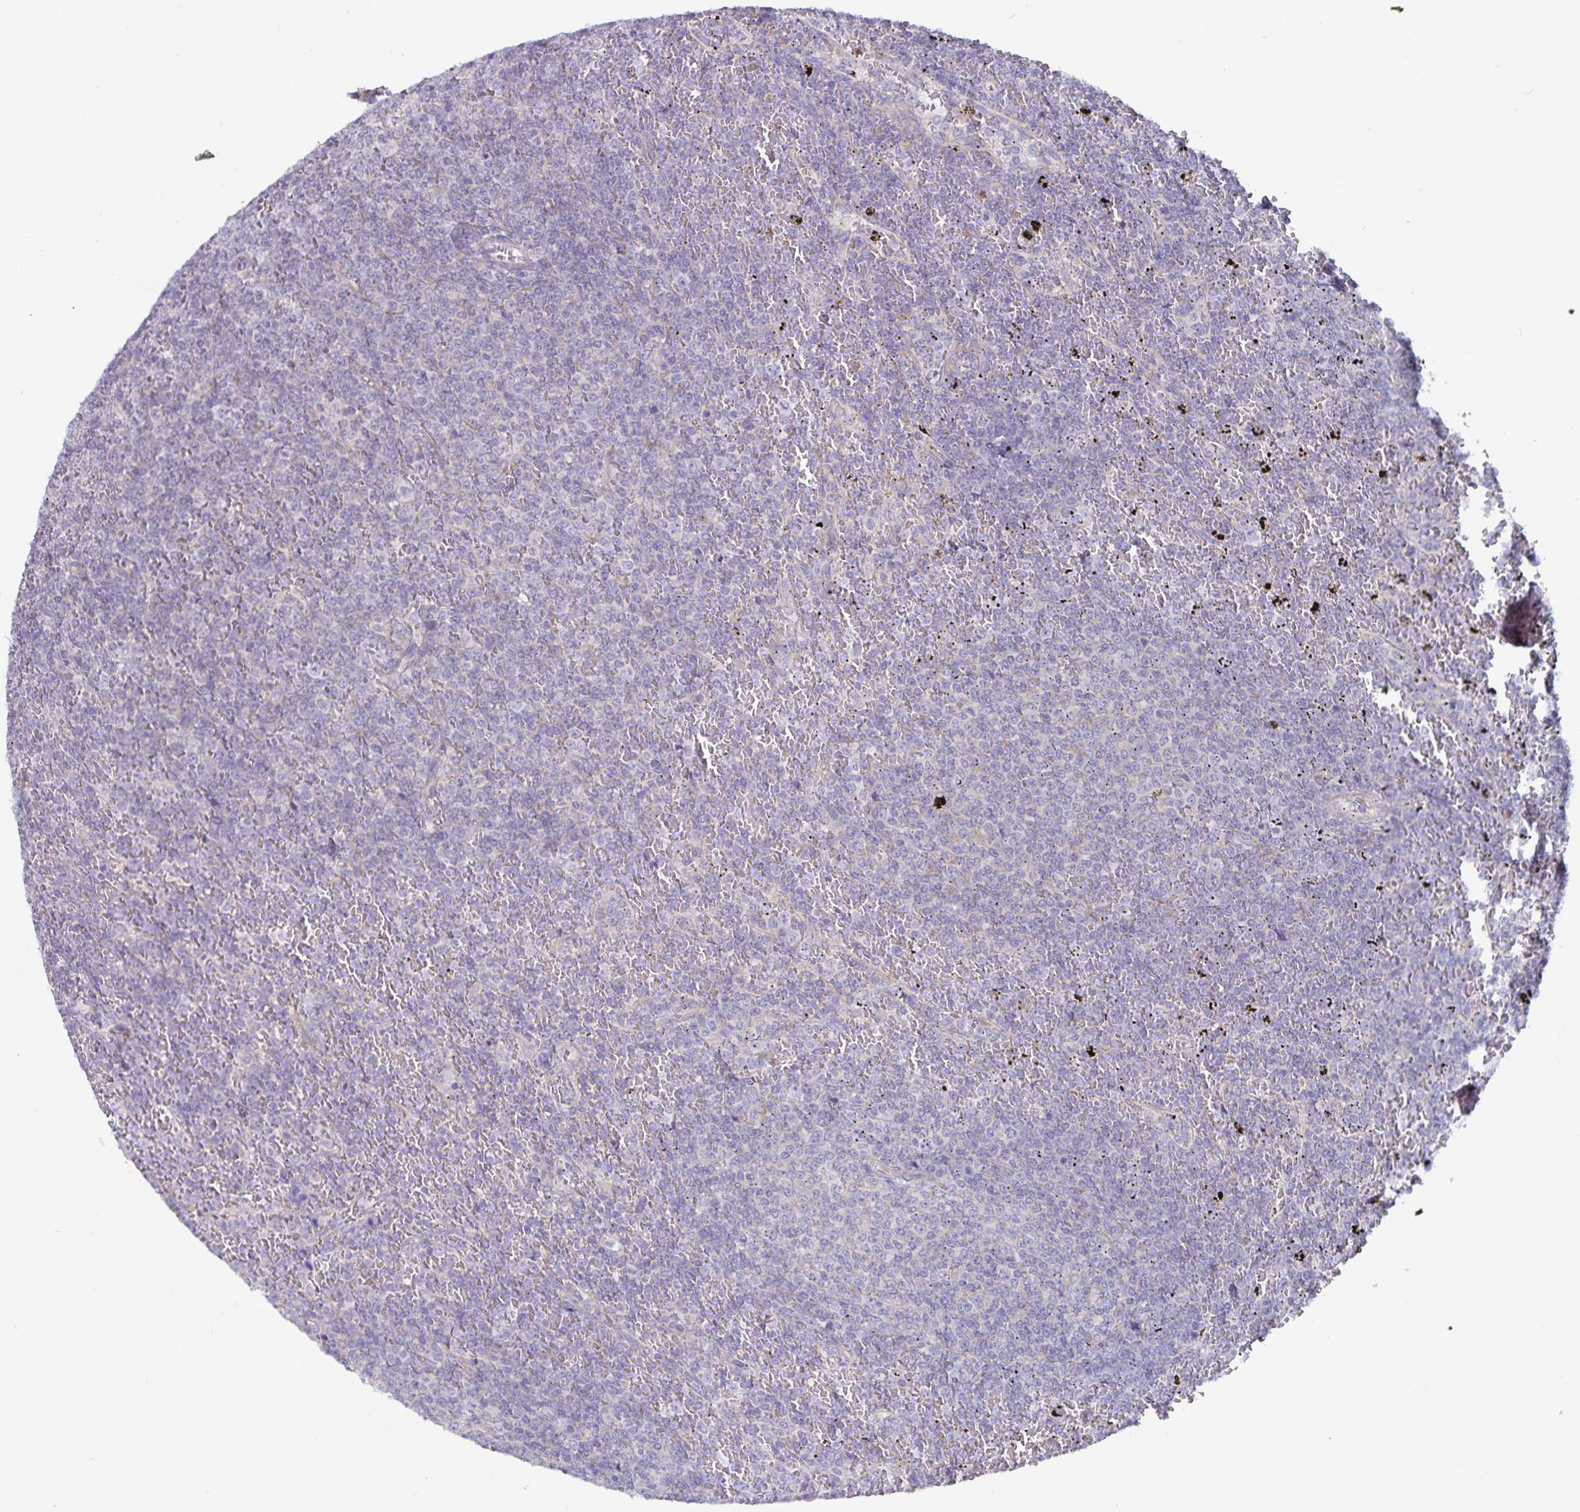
{"staining": {"intensity": "negative", "quantity": "none", "location": "none"}, "tissue": "lymphoma", "cell_type": "Tumor cells", "image_type": "cancer", "snomed": [{"axis": "morphology", "description": "Malignant lymphoma, non-Hodgkin's type, Low grade"}, {"axis": "topography", "description": "Spleen"}], "caption": "This is an IHC photomicrograph of human lymphoma. There is no expression in tumor cells.", "gene": "FAM120A", "patient": {"sex": "female", "age": 77}}